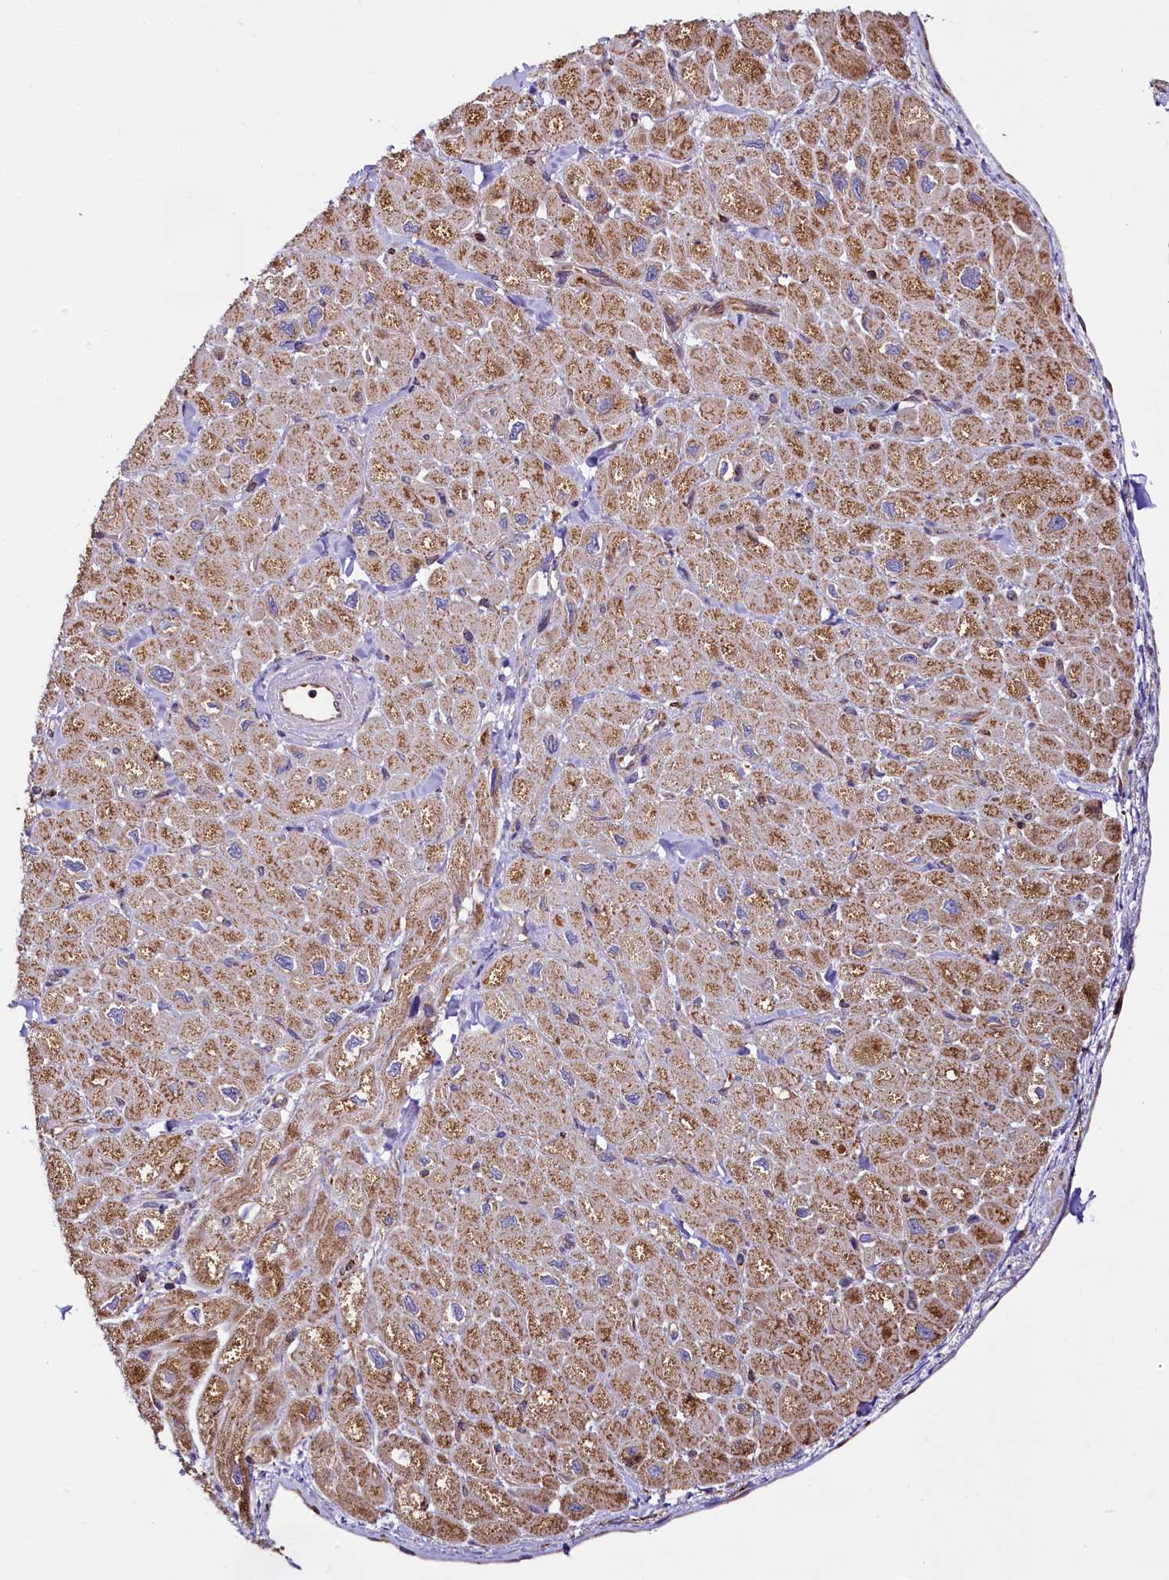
{"staining": {"intensity": "moderate", "quantity": ">75%", "location": "cytoplasmic/membranous"}, "tissue": "heart muscle", "cell_type": "Cardiomyocytes", "image_type": "normal", "snomed": [{"axis": "morphology", "description": "Normal tissue, NOS"}, {"axis": "topography", "description": "Heart"}], "caption": "Brown immunohistochemical staining in benign heart muscle shows moderate cytoplasmic/membranous staining in approximately >75% of cardiomyocytes. The staining was performed using DAB, with brown indicating positive protein expression. Nuclei are stained blue with hematoxylin.", "gene": "UFM1", "patient": {"sex": "male", "age": 65}}